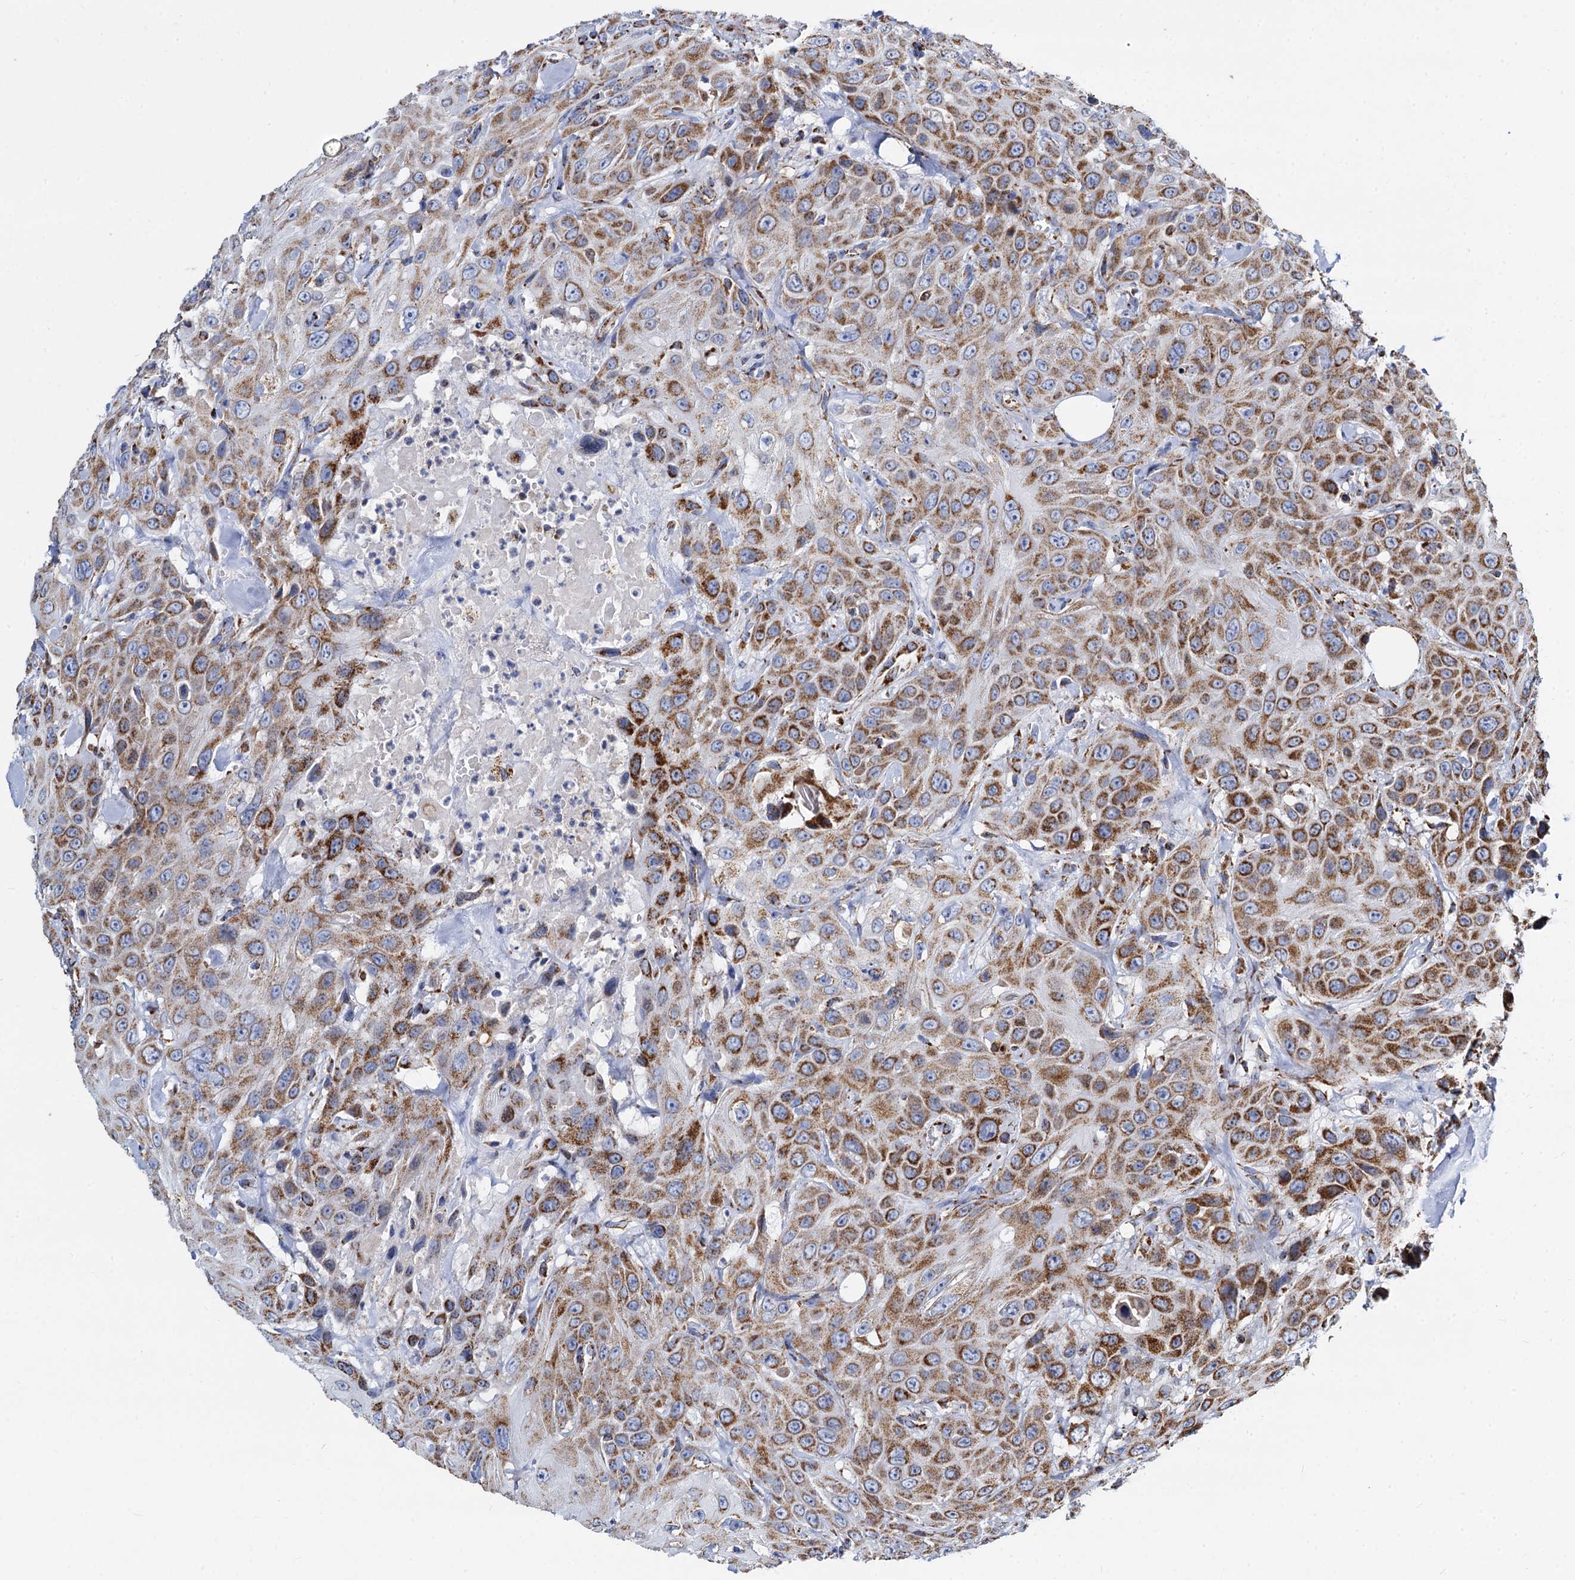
{"staining": {"intensity": "strong", "quantity": "25%-75%", "location": "cytoplasmic/membranous"}, "tissue": "head and neck cancer", "cell_type": "Tumor cells", "image_type": "cancer", "snomed": [{"axis": "morphology", "description": "Squamous cell carcinoma, NOS"}, {"axis": "topography", "description": "Head-Neck"}], "caption": "Approximately 25%-75% of tumor cells in squamous cell carcinoma (head and neck) display strong cytoplasmic/membranous protein positivity as visualized by brown immunohistochemical staining.", "gene": "TIMM10", "patient": {"sex": "male", "age": 81}}